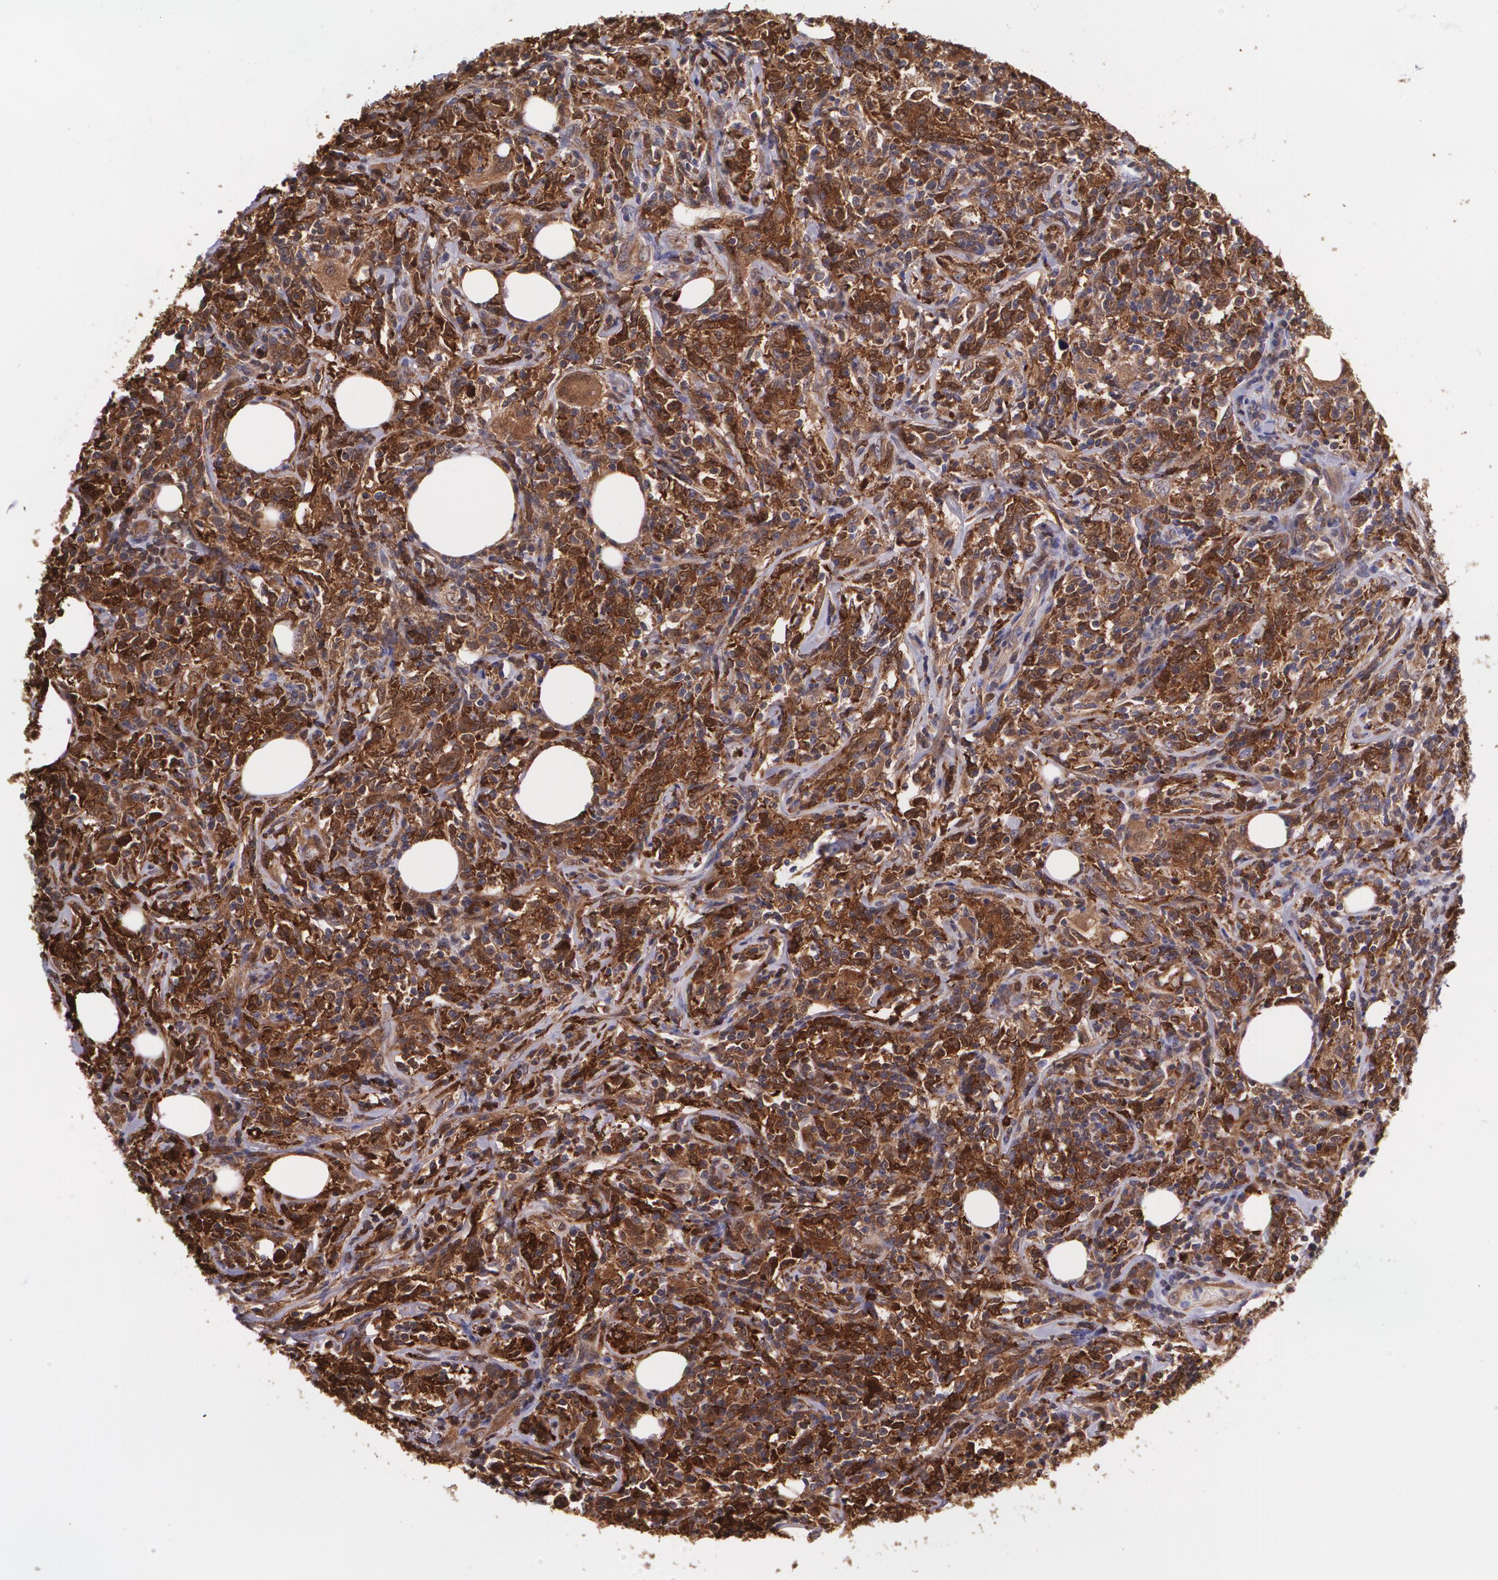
{"staining": {"intensity": "strong", "quantity": ">75%", "location": "cytoplasmic/membranous"}, "tissue": "lymphoma", "cell_type": "Tumor cells", "image_type": "cancer", "snomed": [{"axis": "morphology", "description": "Malignant lymphoma, non-Hodgkin's type, High grade"}, {"axis": "topography", "description": "Lymph node"}], "caption": "Lymphoma tissue displays strong cytoplasmic/membranous expression in approximately >75% of tumor cells", "gene": "HSPH1", "patient": {"sex": "female", "age": 84}}